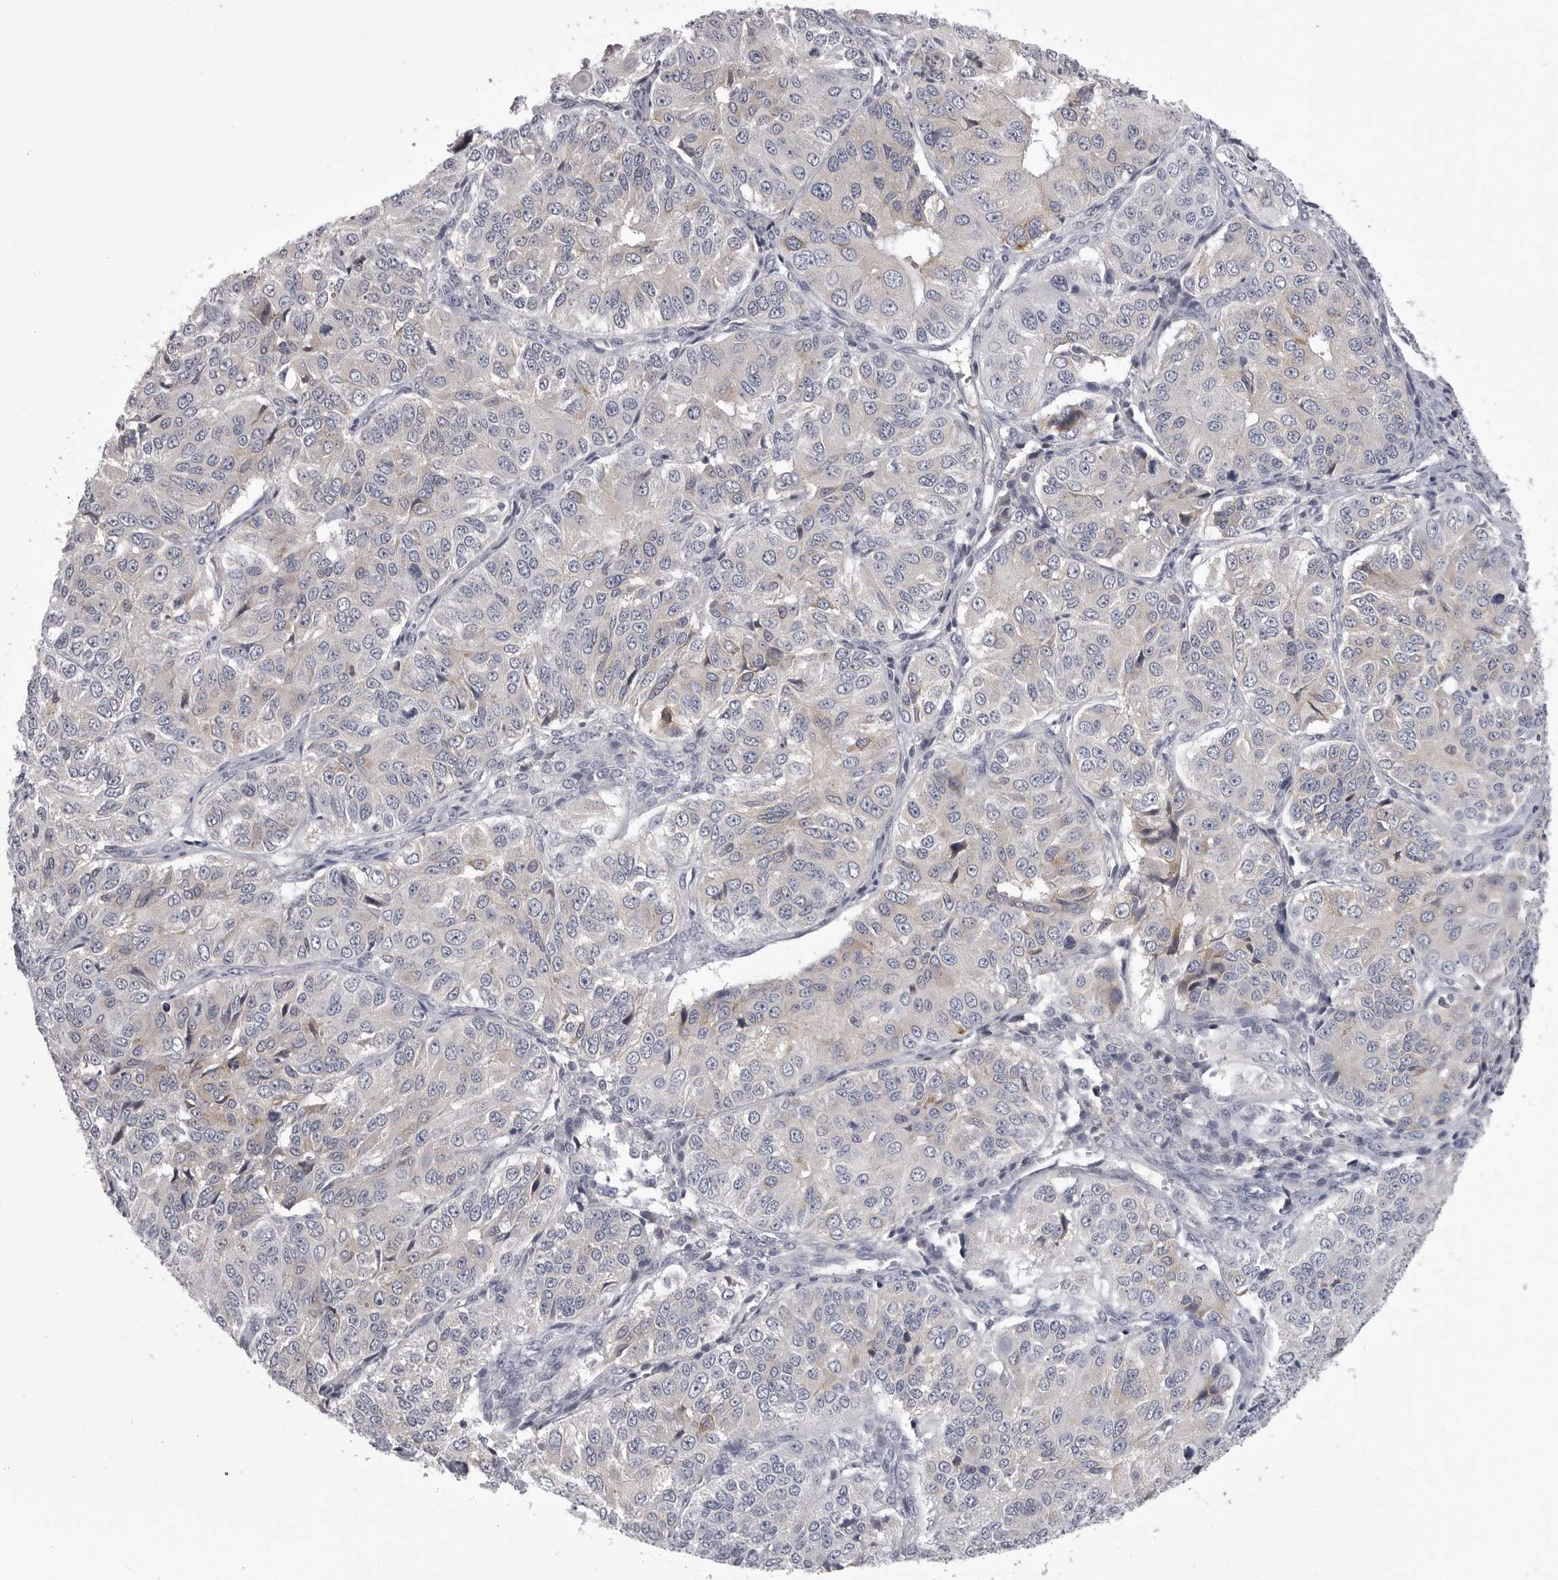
{"staining": {"intensity": "negative", "quantity": "none", "location": "none"}, "tissue": "ovarian cancer", "cell_type": "Tumor cells", "image_type": "cancer", "snomed": [{"axis": "morphology", "description": "Carcinoma, endometroid"}, {"axis": "topography", "description": "Ovary"}], "caption": "Protein analysis of ovarian cancer (endometroid carcinoma) reveals no significant positivity in tumor cells.", "gene": "FKBP2", "patient": {"sex": "female", "age": 51}}